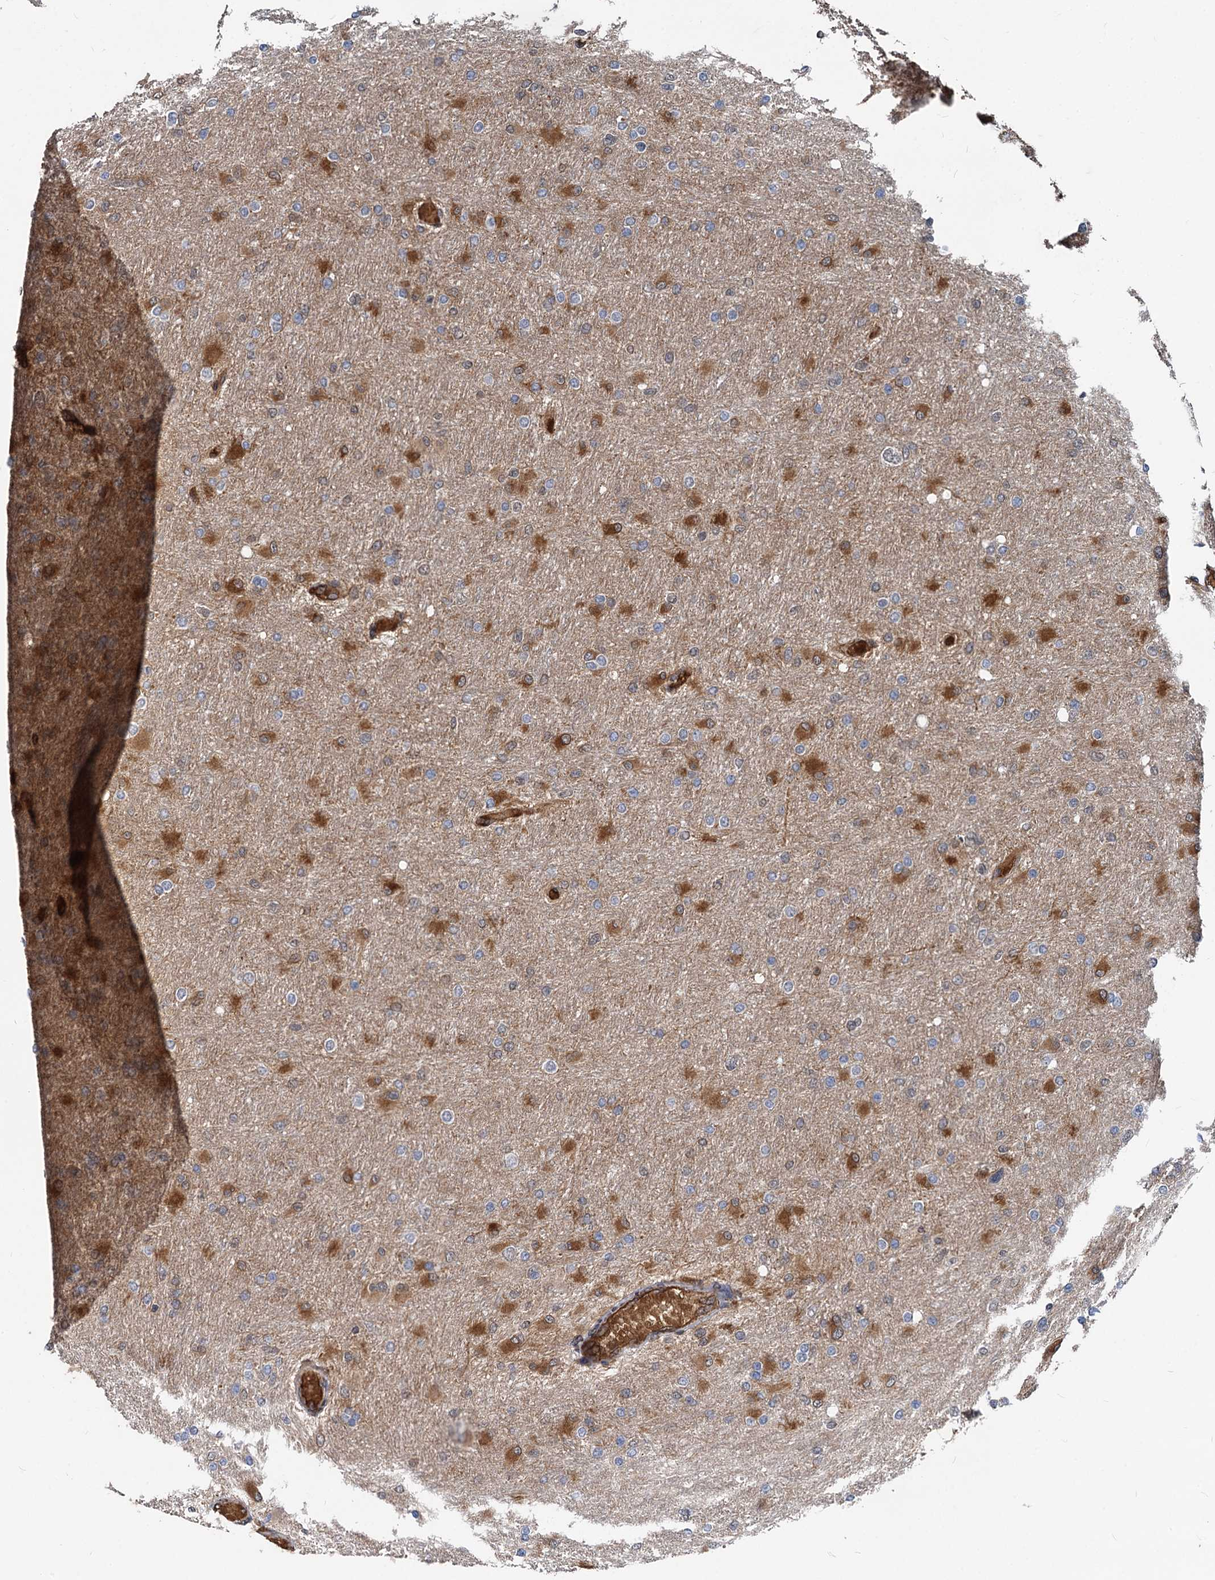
{"staining": {"intensity": "strong", "quantity": "25%-75%", "location": "cytoplasmic/membranous"}, "tissue": "glioma", "cell_type": "Tumor cells", "image_type": "cancer", "snomed": [{"axis": "morphology", "description": "Glioma, malignant, High grade"}, {"axis": "topography", "description": "Cerebral cortex"}], "caption": "This histopathology image exhibits immunohistochemistry (IHC) staining of human malignant glioma (high-grade), with high strong cytoplasmic/membranous staining in about 25%-75% of tumor cells.", "gene": "STIM1", "patient": {"sex": "female", "age": 36}}